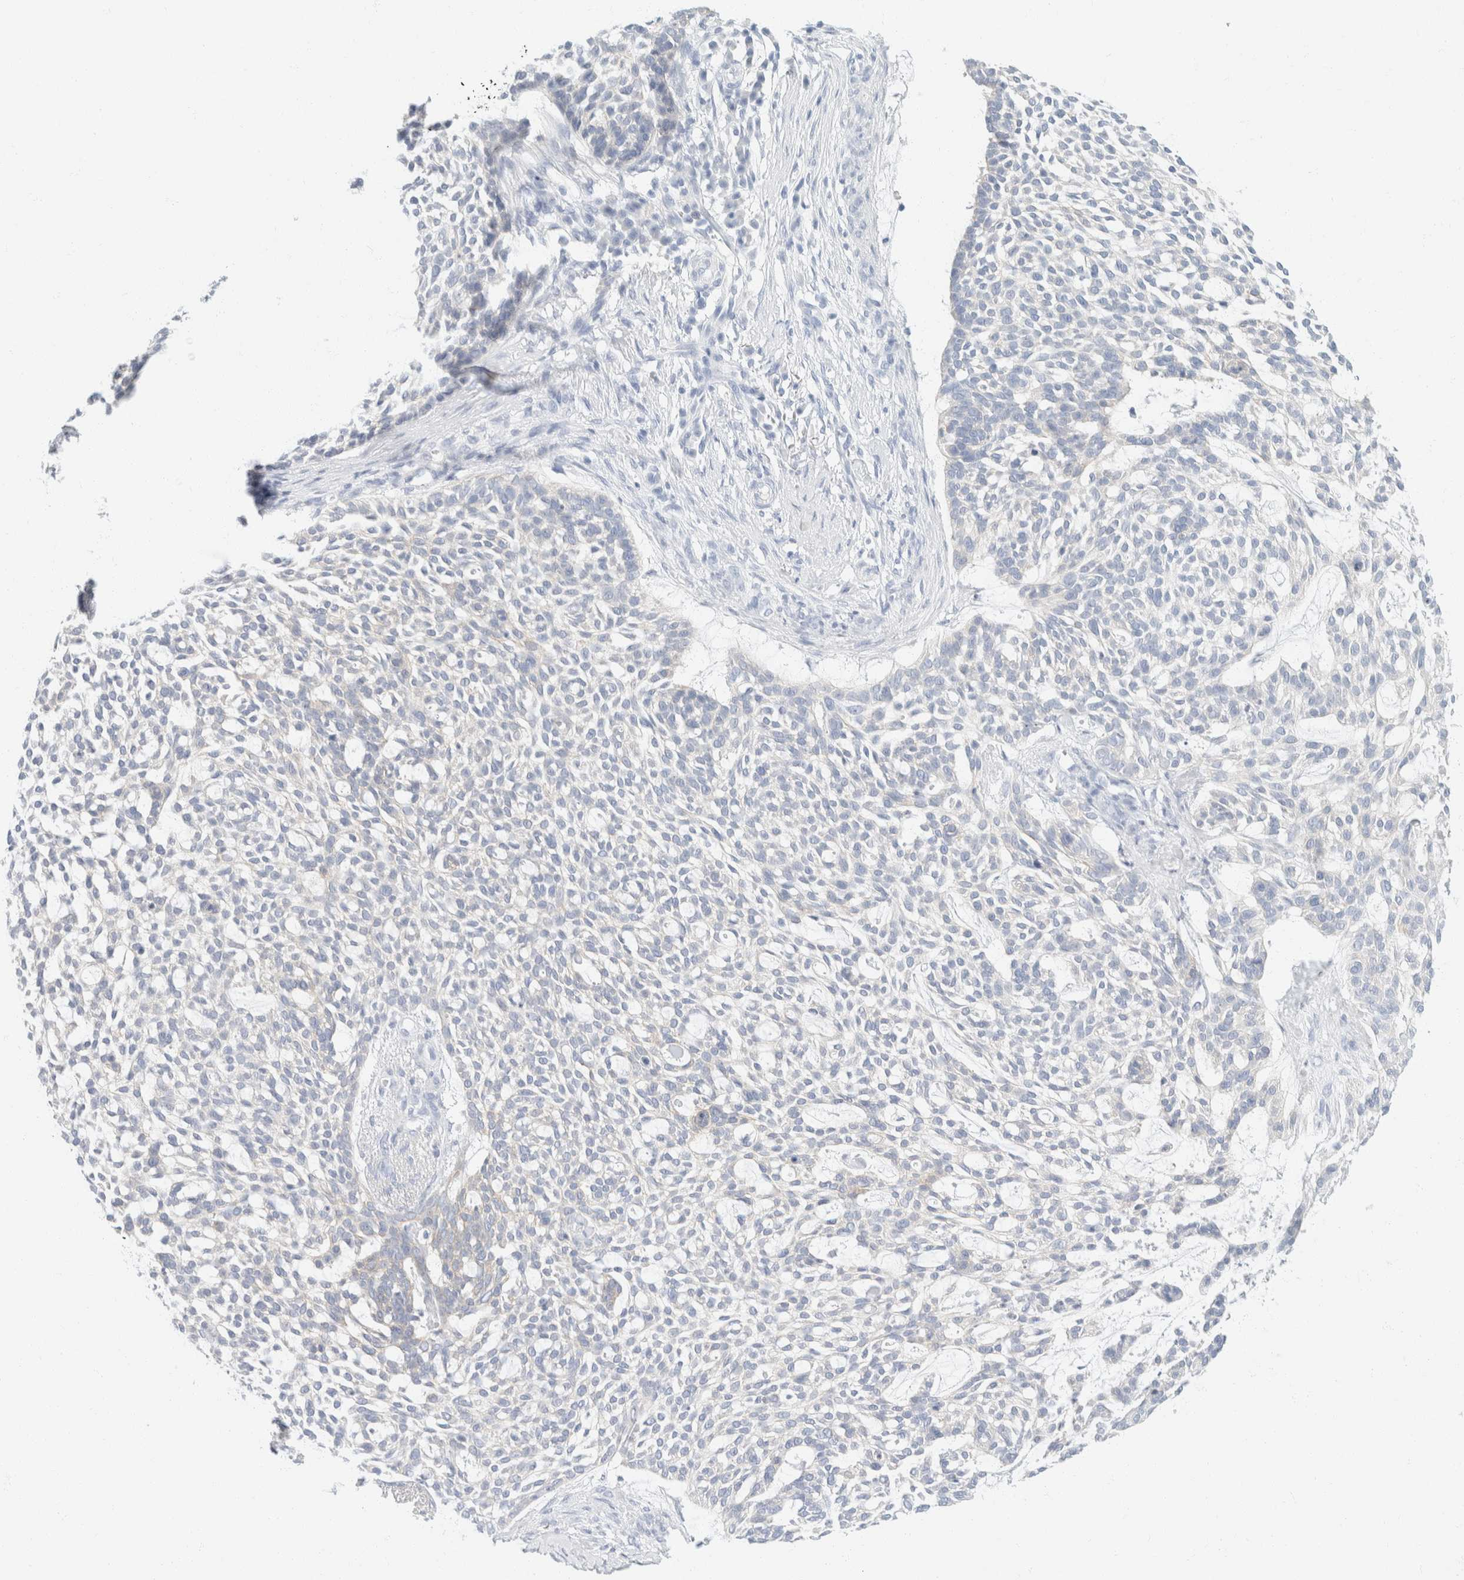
{"staining": {"intensity": "negative", "quantity": "none", "location": "none"}, "tissue": "skin cancer", "cell_type": "Tumor cells", "image_type": "cancer", "snomed": [{"axis": "morphology", "description": "Basal cell carcinoma"}, {"axis": "topography", "description": "Skin"}], "caption": "The IHC photomicrograph has no significant staining in tumor cells of skin cancer tissue.", "gene": "KRT20", "patient": {"sex": "female", "age": 64}}